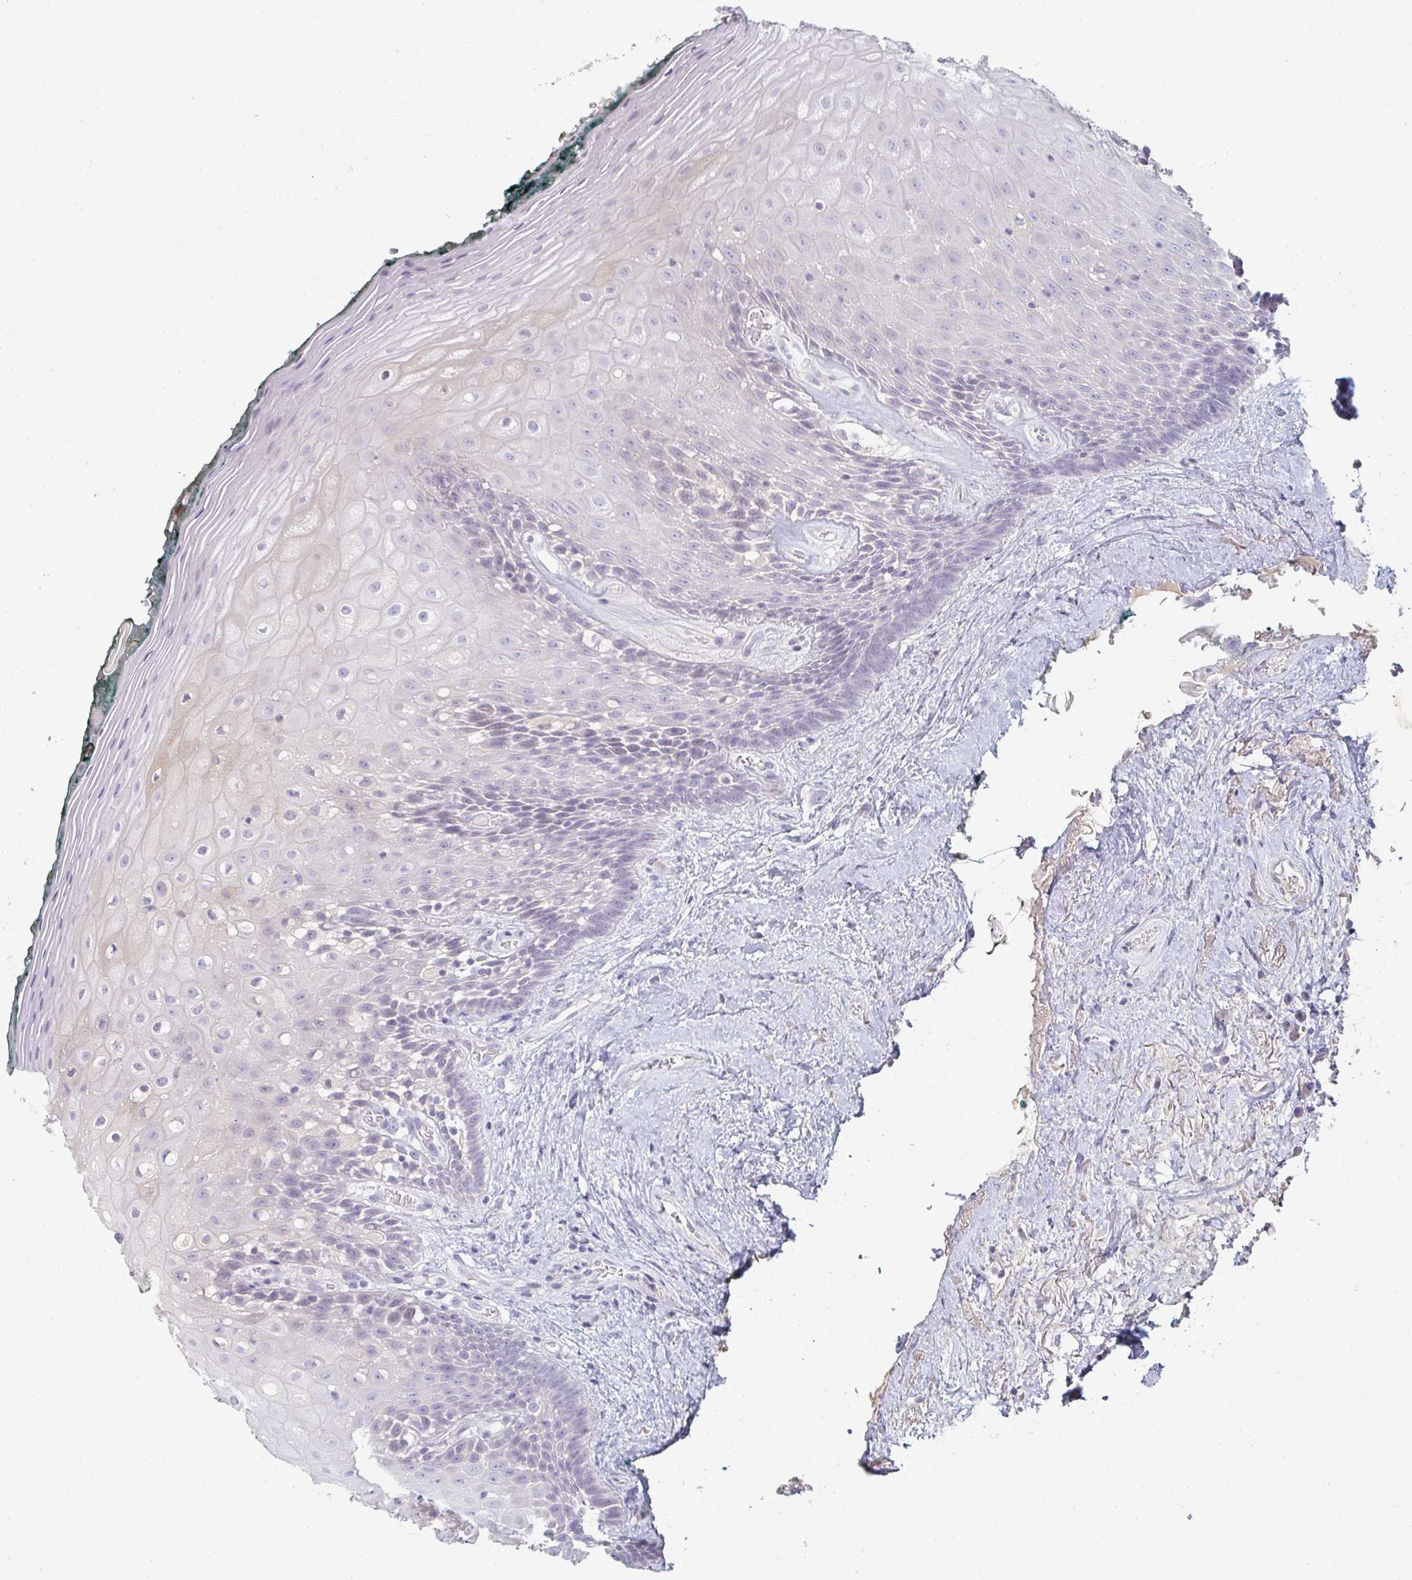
{"staining": {"intensity": "negative", "quantity": "none", "location": "none"}, "tissue": "oral mucosa", "cell_type": "Squamous epithelial cells", "image_type": "normal", "snomed": [{"axis": "morphology", "description": "Normal tissue, NOS"}, {"axis": "morphology", "description": "Squamous cell carcinoma, NOS"}, {"axis": "topography", "description": "Oral tissue"}, {"axis": "topography", "description": "Head-Neck"}], "caption": "DAB immunohistochemical staining of unremarkable oral mucosa demonstrates no significant expression in squamous epithelial cells.", "gene": "A1CF", "patient": {"sex": "male", "age": 64}}